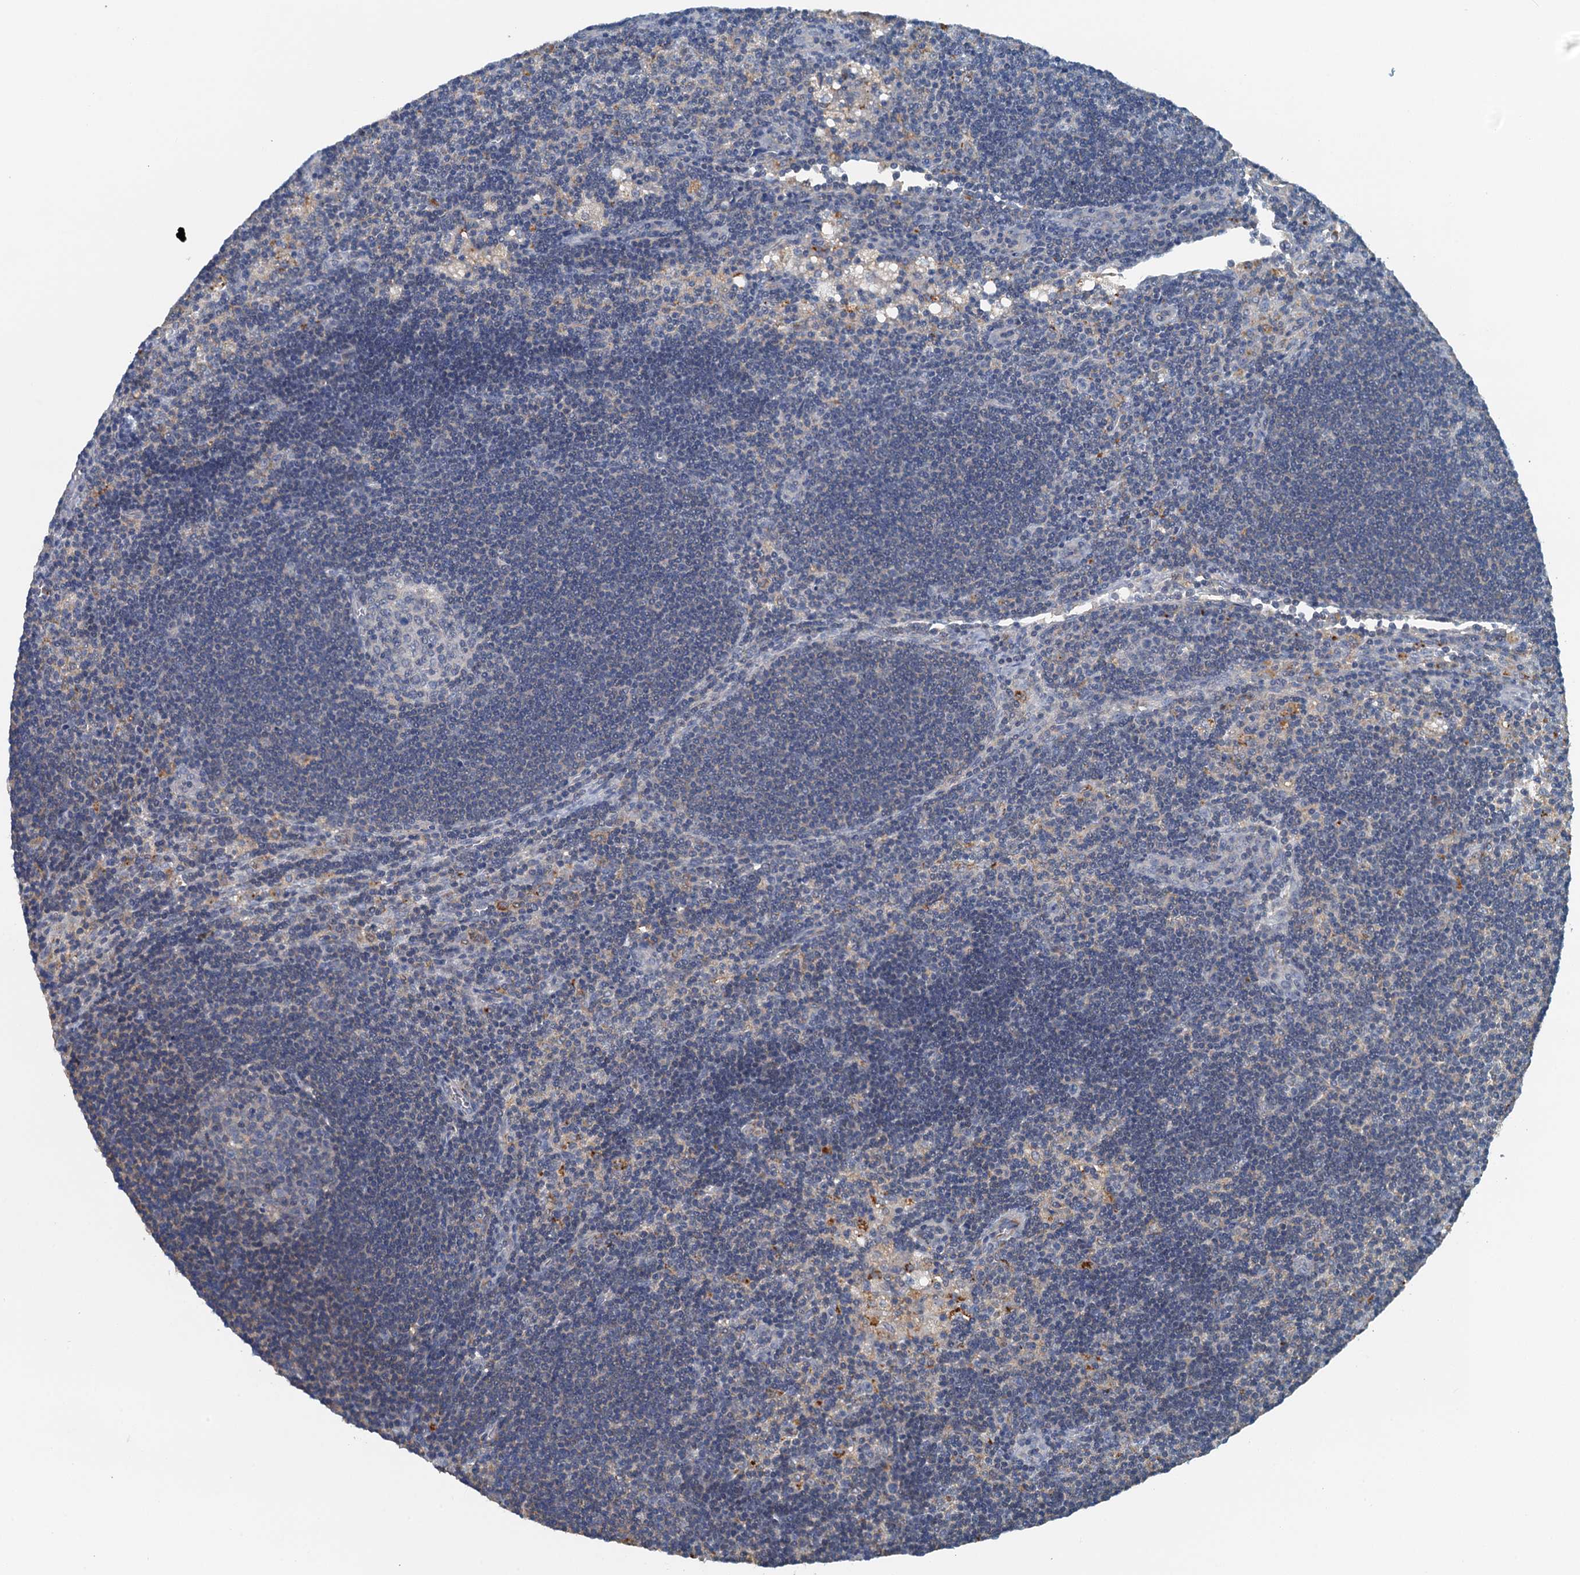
{"staining": {"intensity": "negative", "quantity": "none", "location": "none"}, "tissue": "lymph node", "cell_type": "Germinal center cells", "image_type": "normal", "snomed": [{"axis": "morphology", "description": "Normal tissue, NOS"}, {"axis": "topography", "description": "Lymph node"}], "caption": "IHC histopathology image of unremarkable lymph node stained for a protein (brown), which shows no expression in germinal center cells. (Brightfield microscopy of DAB (3,3'-diaminobenzidine) immunohistochemistry at high magnification).", "gene": "THAP10", "patient": {"sex": "male", "age": 24}}